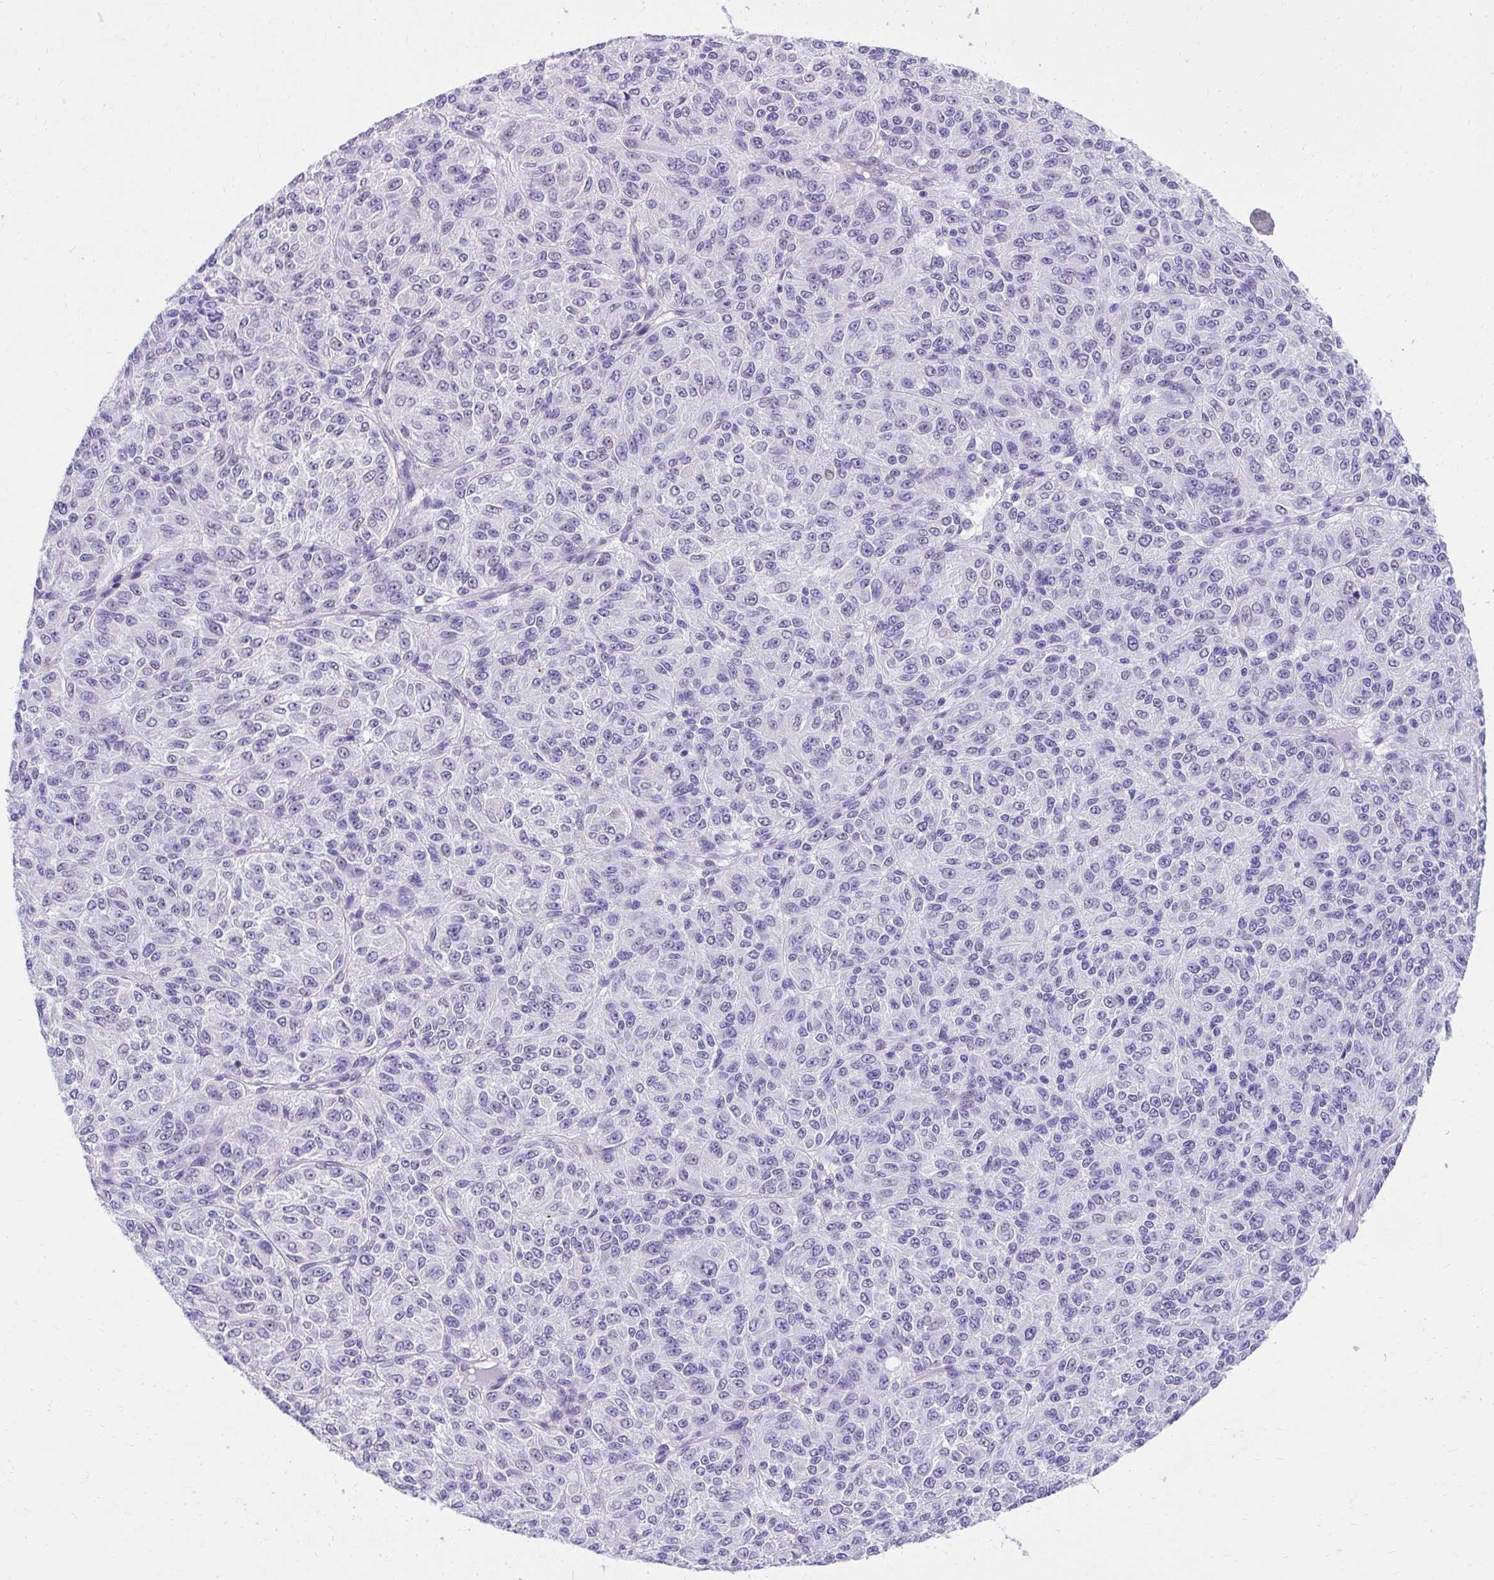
{"staining": {"intensity": "negative", "quantity": "none", "location": "none"}, "tissue": "melanoma", "cell_type": "Tumor cells", "image_type": "cancer", "snomed": [{"axis": "morphology", "description": "Malignant melanoma, Metastatic site"}, {"axis": "topography", "description": "Brain"}], "caption": "IHC photomicrograph of malignant melanoma (metastatic site) stained for a protein (brown), which displays no positivity in tumor cells. (DAB immunohistochemistry visualized using brightfield microscopy, high magnification).", "gene": "KLK1", "patient": {"sex": "female", "age": 56}}